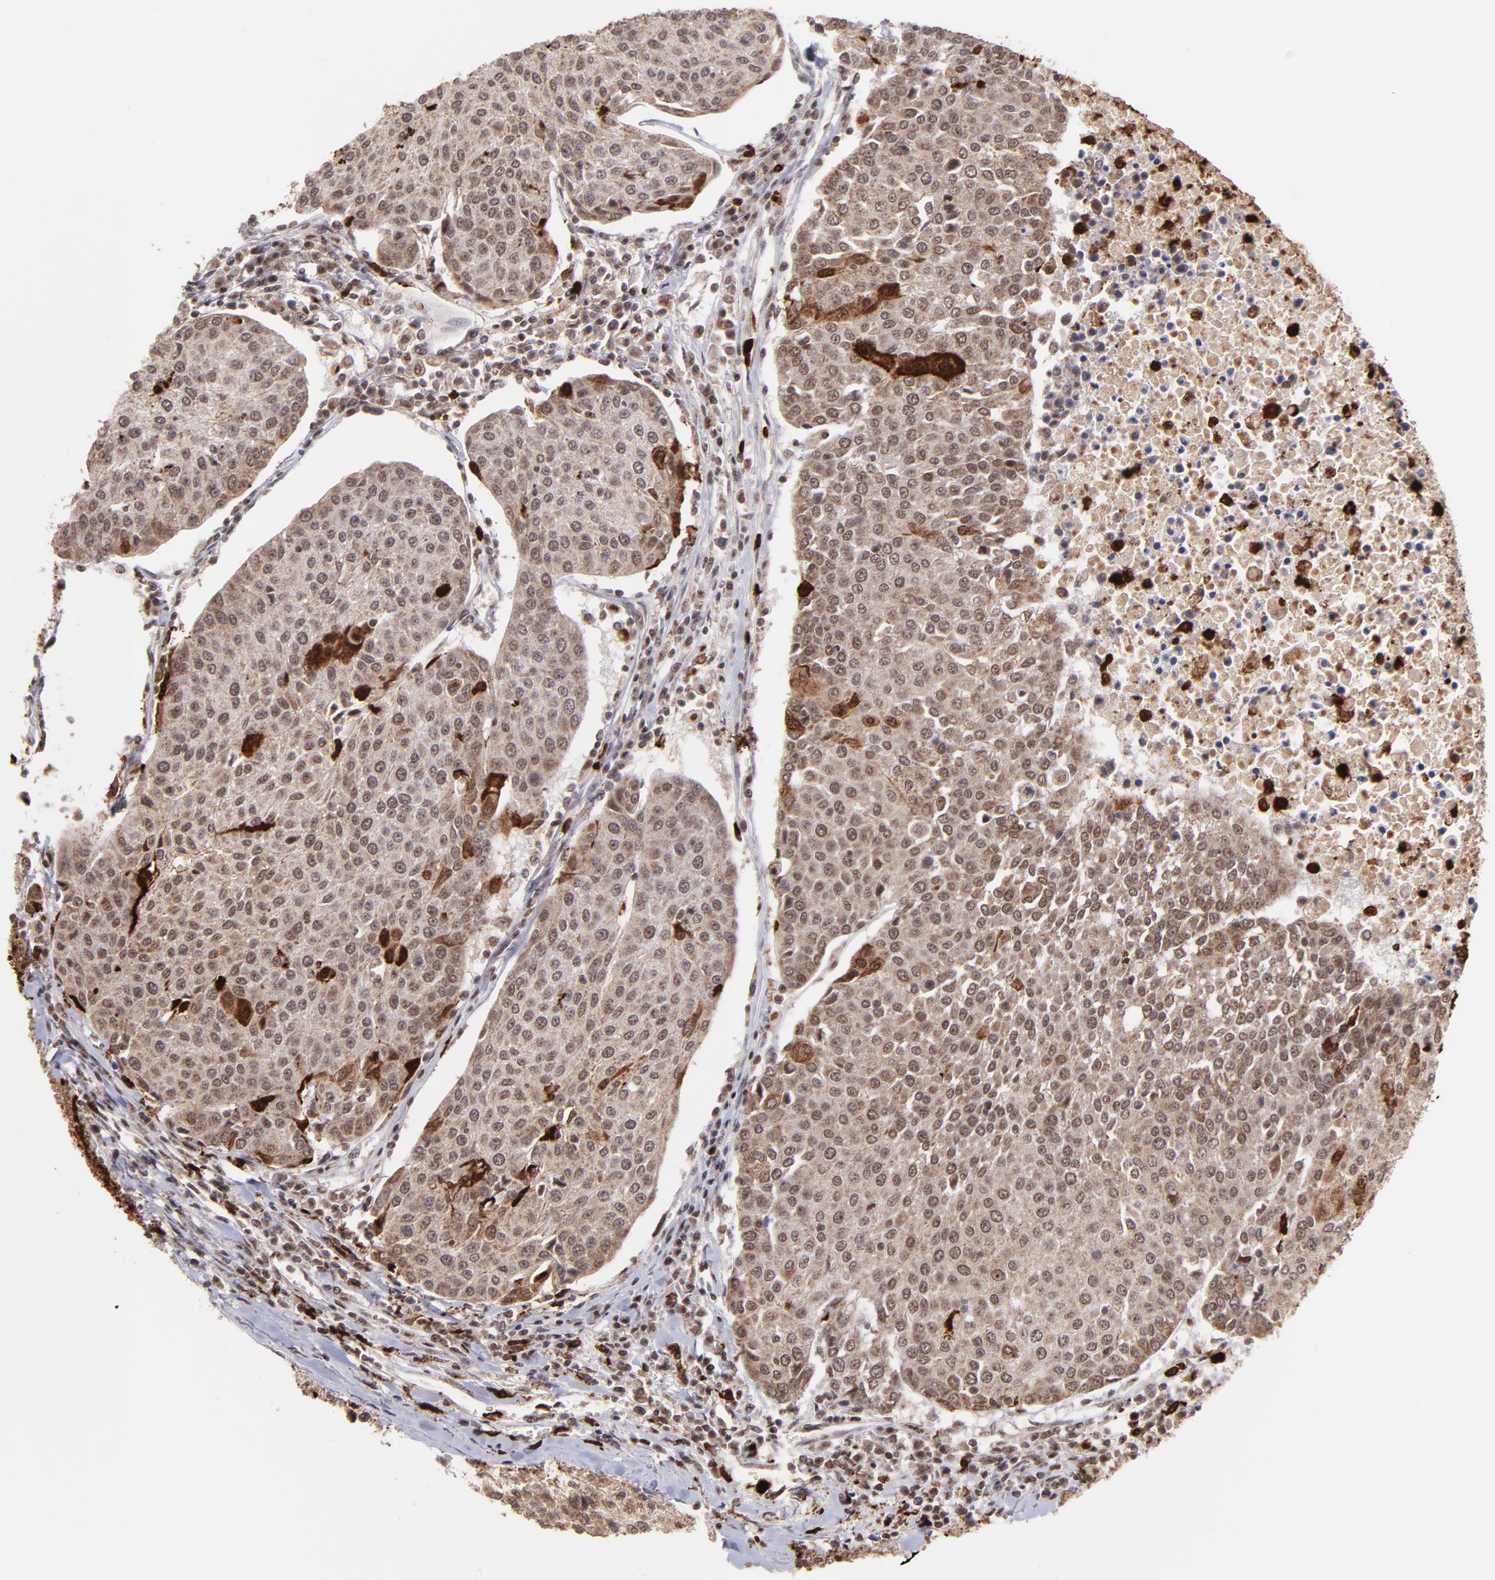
{"staining": {"intensity": "weak", "quantity": ">75%", "location": "cytoplasmic/membranous,nuclear"}, "tissue": "urothelial cancer", "cell_type": "Tumor cells", "image_type": "cancer", "snomed": [{"axis": "morphology", "description": "Urothelial carcinoma, High grade"}, {"axis": "topography", "description": "Urinary bladder"}], "caption": "High-grade urothelial carcinoma was stained to show a protein in brown. There is low levels of weak cytoplasmic/membranous and nuclear staining in about >75% of tumor cells.", "gene": "ZFX", "patient": {"sex": "female", "age": 85}}